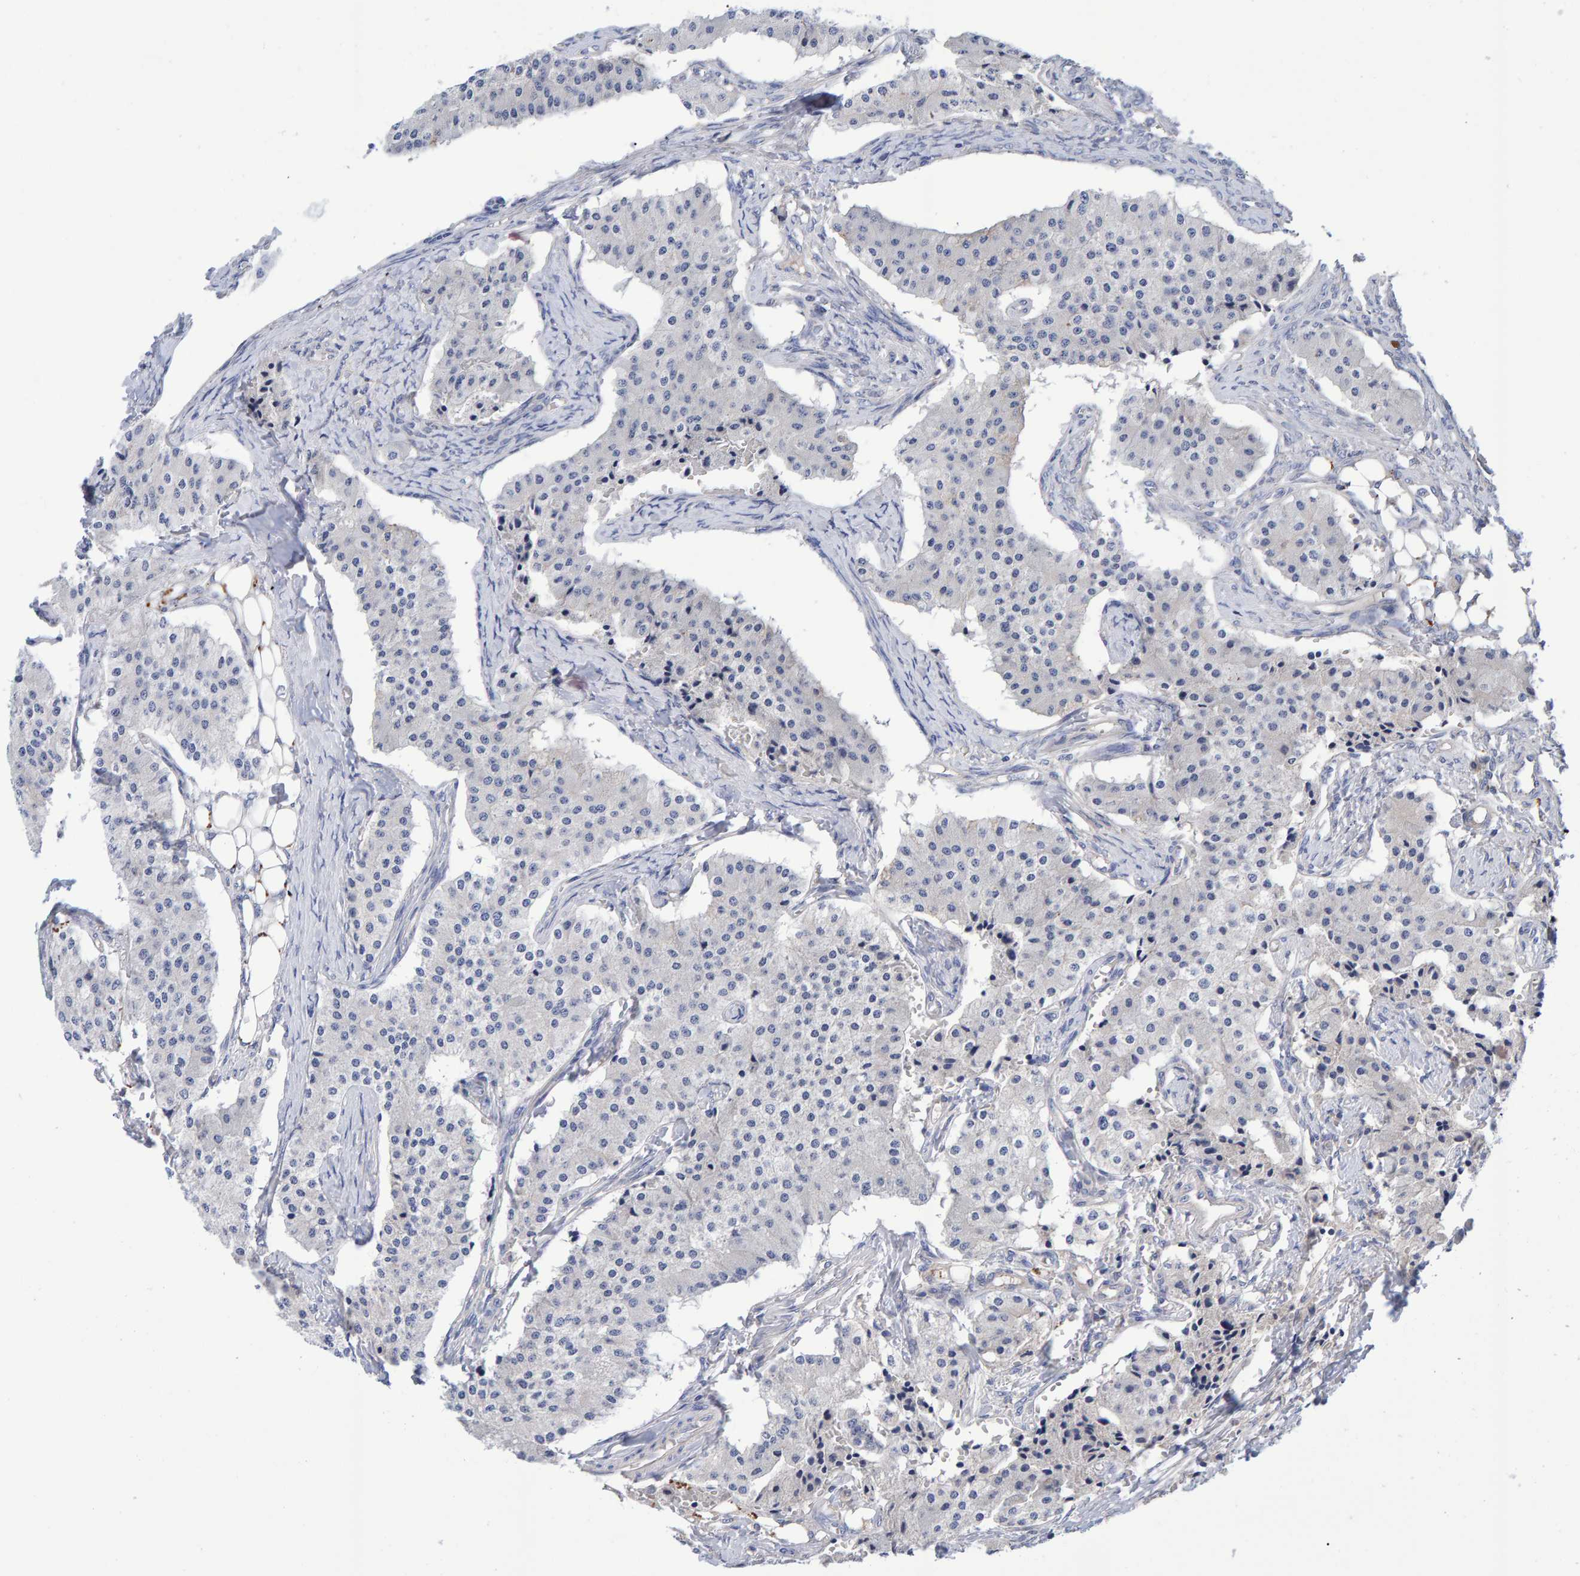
{"staining": {"intensity": "negative", "quantity": "none", "location": "none"}, "tissue": "carcinoid", "cell_type": "Tumor cells", "image_type": "cancer", "snomed": [{"axis": "morphology", "description": "Carcinoid, malignant, NOS"}, {"axis": "topography", "description": "Colon"}], "caption": "A histopathology image of malignant carcinoid stained for a protein shows no brown staining in tumor cells. (DAB immunohistochemistry (IHC), high magnification).", "gene": "EFR3A", "patient": {"sex": "female", "age": 52}}